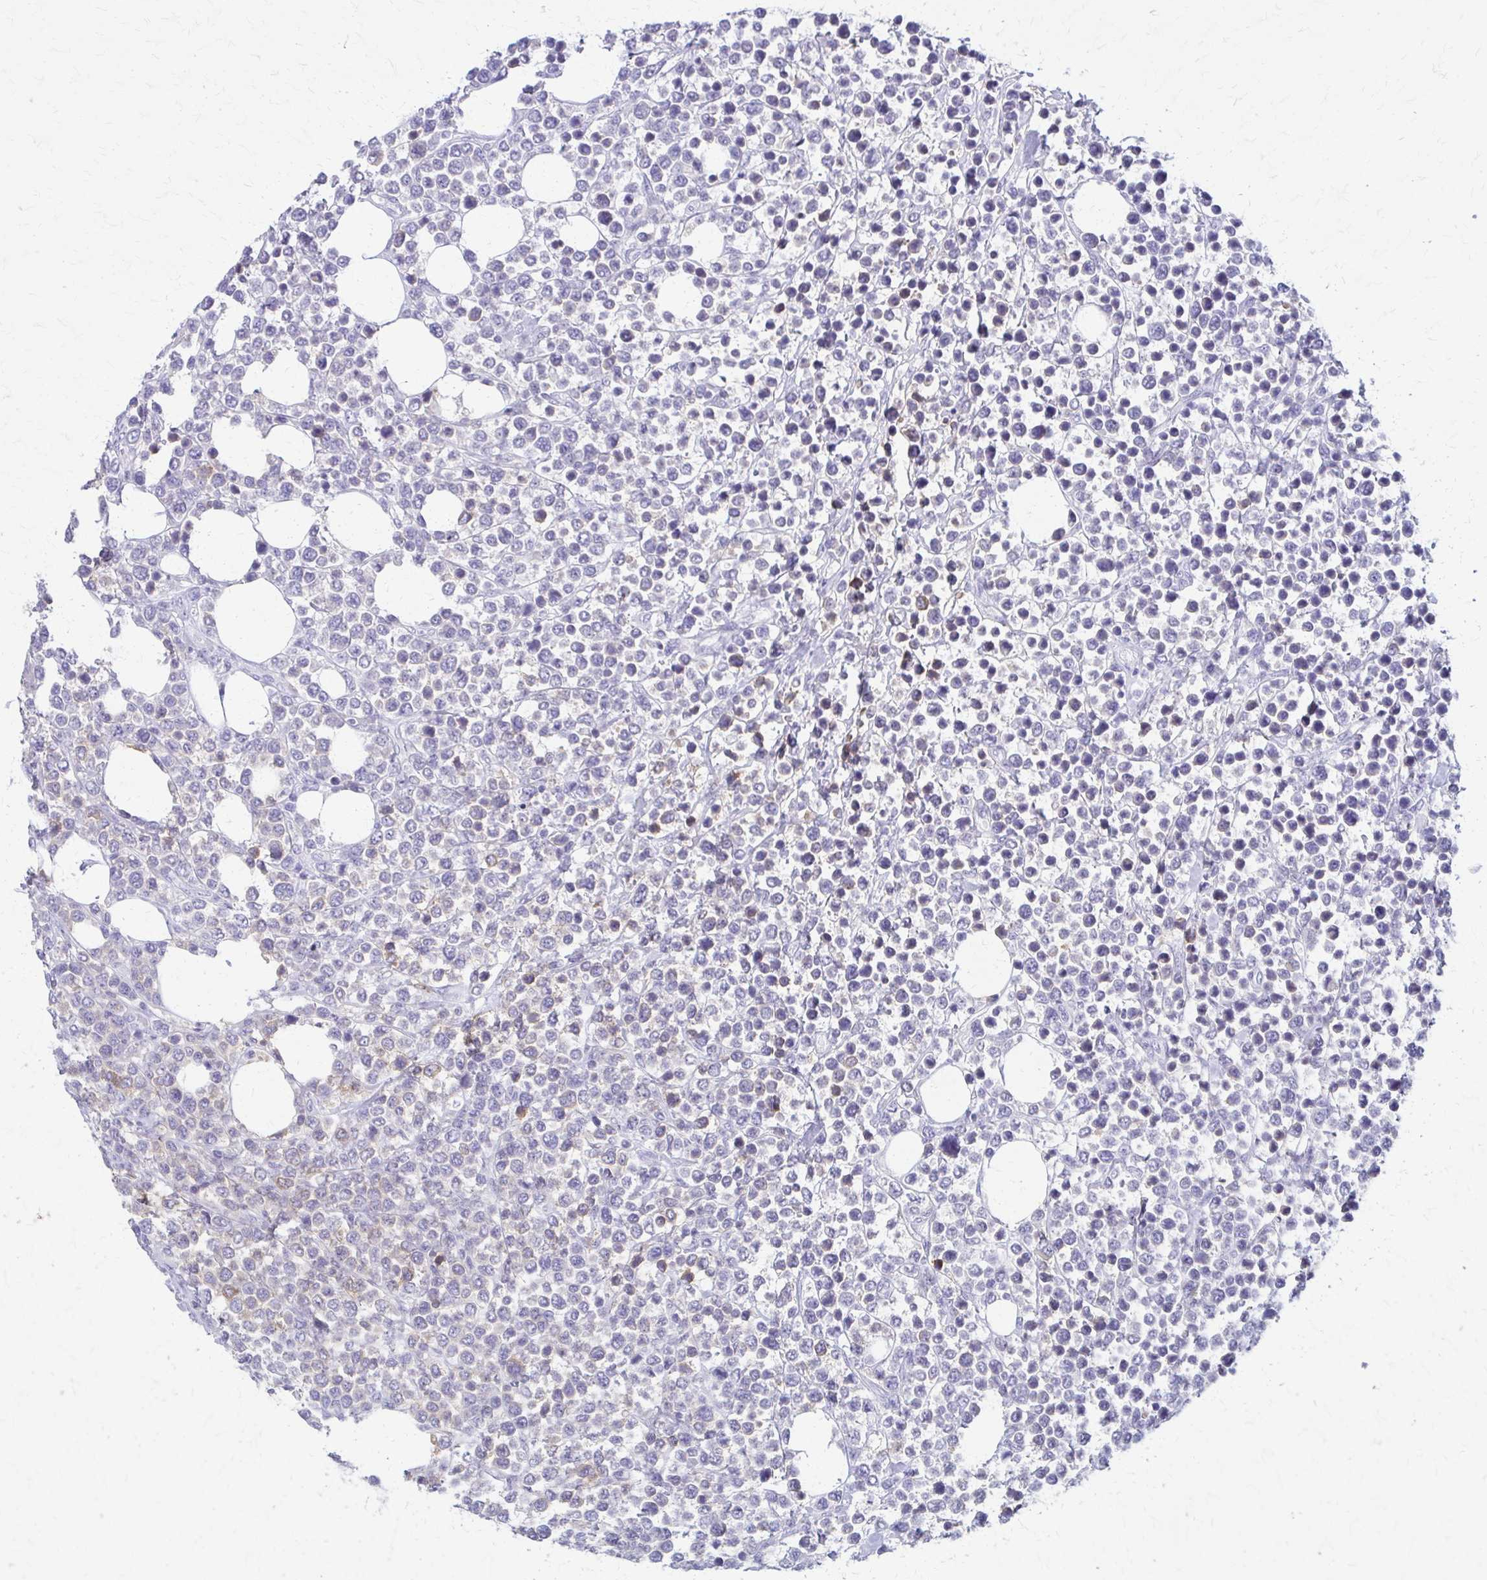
{"staining": {"intensity": "negative", "quantity": "none", "location": "none"}, "tissue": "lymphoma", "cell_type": "Tumor cells", "image_type": "cancer", "snomed": [{"axis": "morphology", "description": "Malignant lymphoma, non-Hodgkin's type, High grade"}, {"axis": "topography", "description": "Soft tissue"}], "caption": "Immunohistochemical staining of human lymphoma demonstrates no significant positivity in tumor cells.", "gene": "PIK3AP1", "patient": {"sex": "female", "age": 56}}